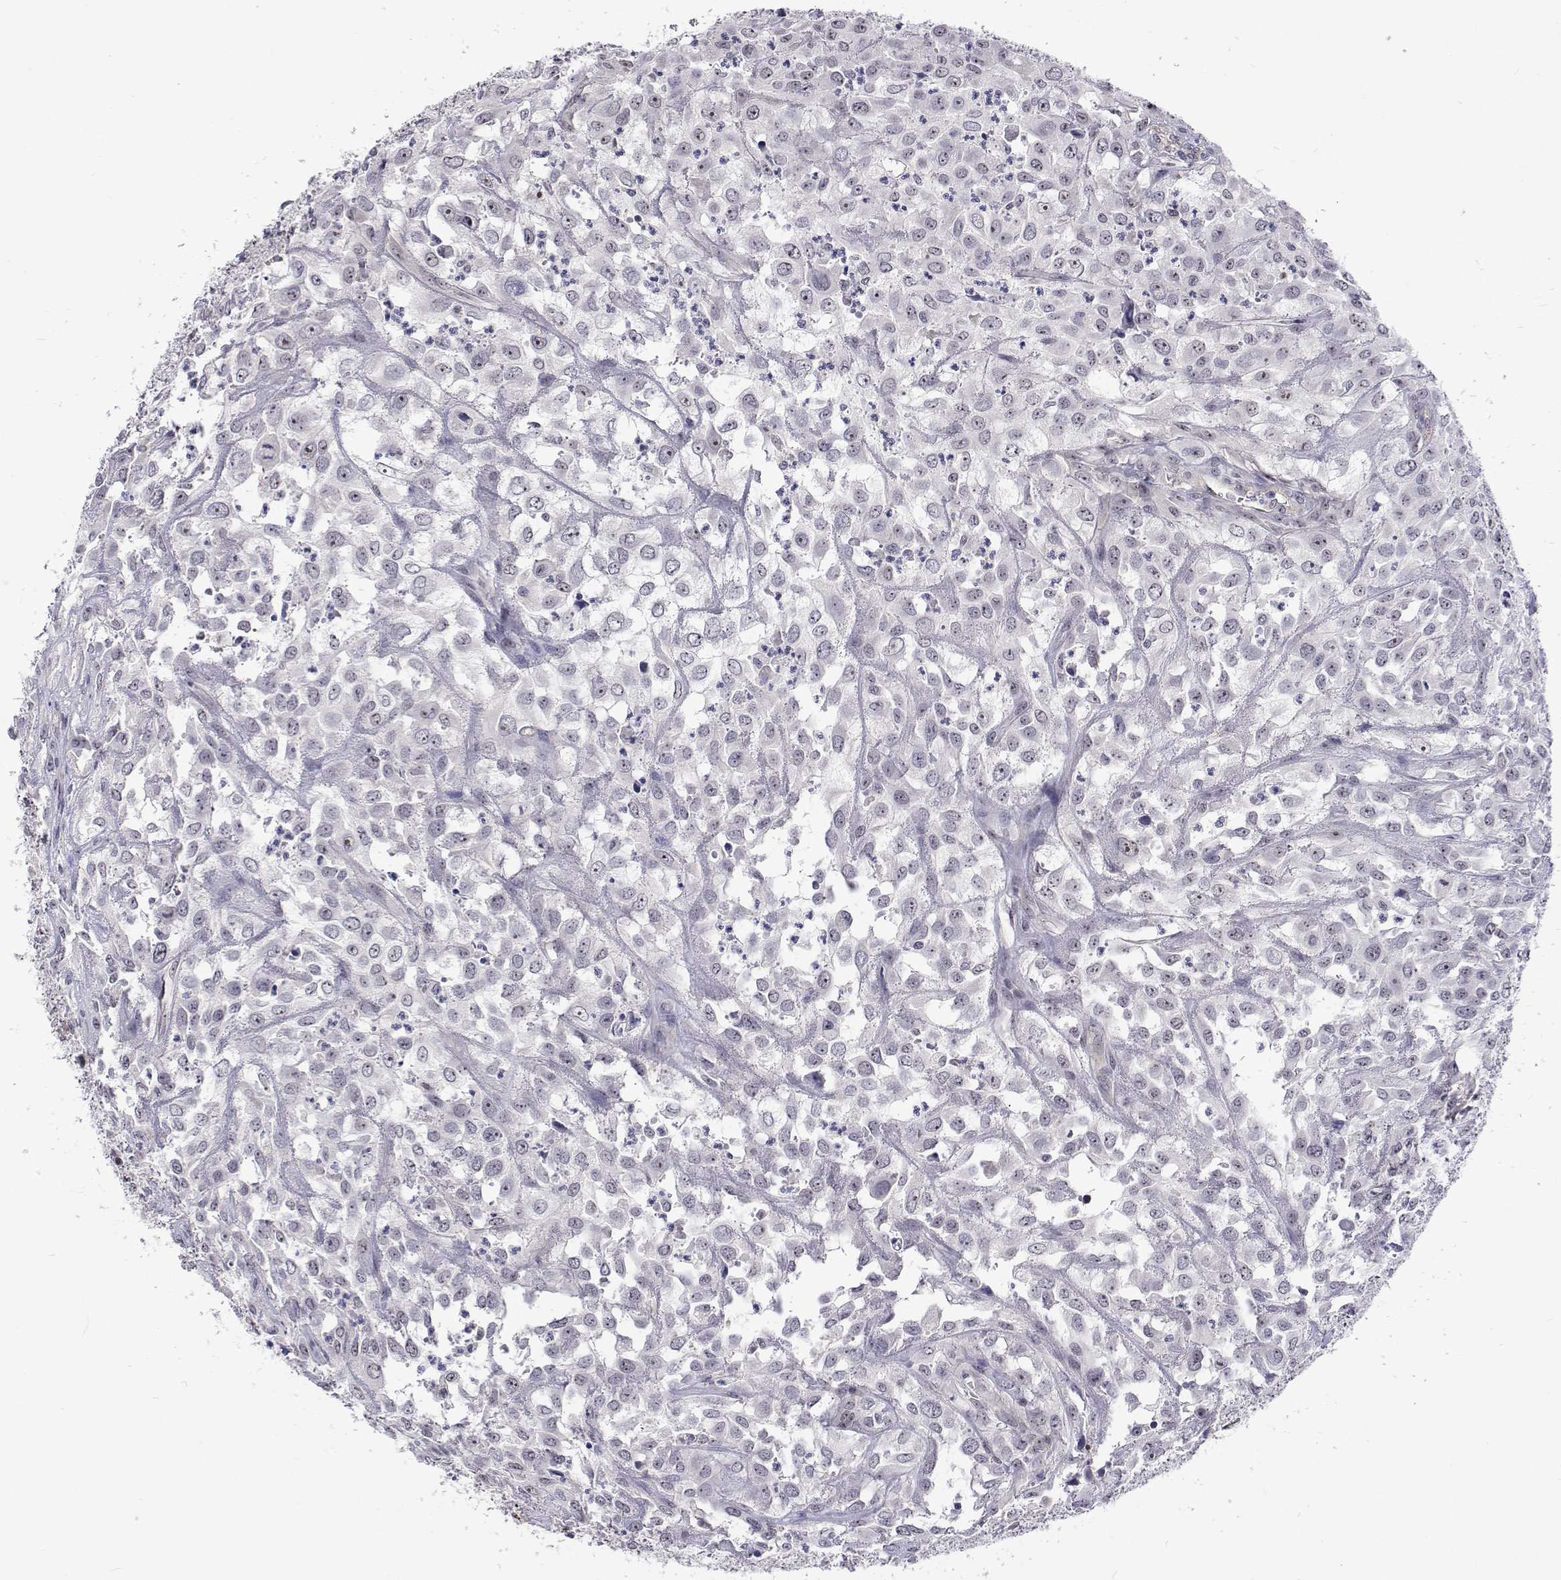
{"staining": {"intensity": "negative", "quantity": "none", "location": "none"}, "tissue": "urothelial cancer", "cell_type": "Tumor cells", "image_type": "cancer", "snomed": [{"axis": "morphology", "description": "Urothelial carcinoma, High grade"}, {"axis": "topography", "description": "Urinary bladder"}], "caption": "High magnification brightfield microscopy of high-grade urothelial carcinoma stained with DAB (brown) and counterstained with hematoxylin (blue): tumor cells show no significant expression.", "gene": "NHP2", "patient": {"sex": "male", "age": 67}}